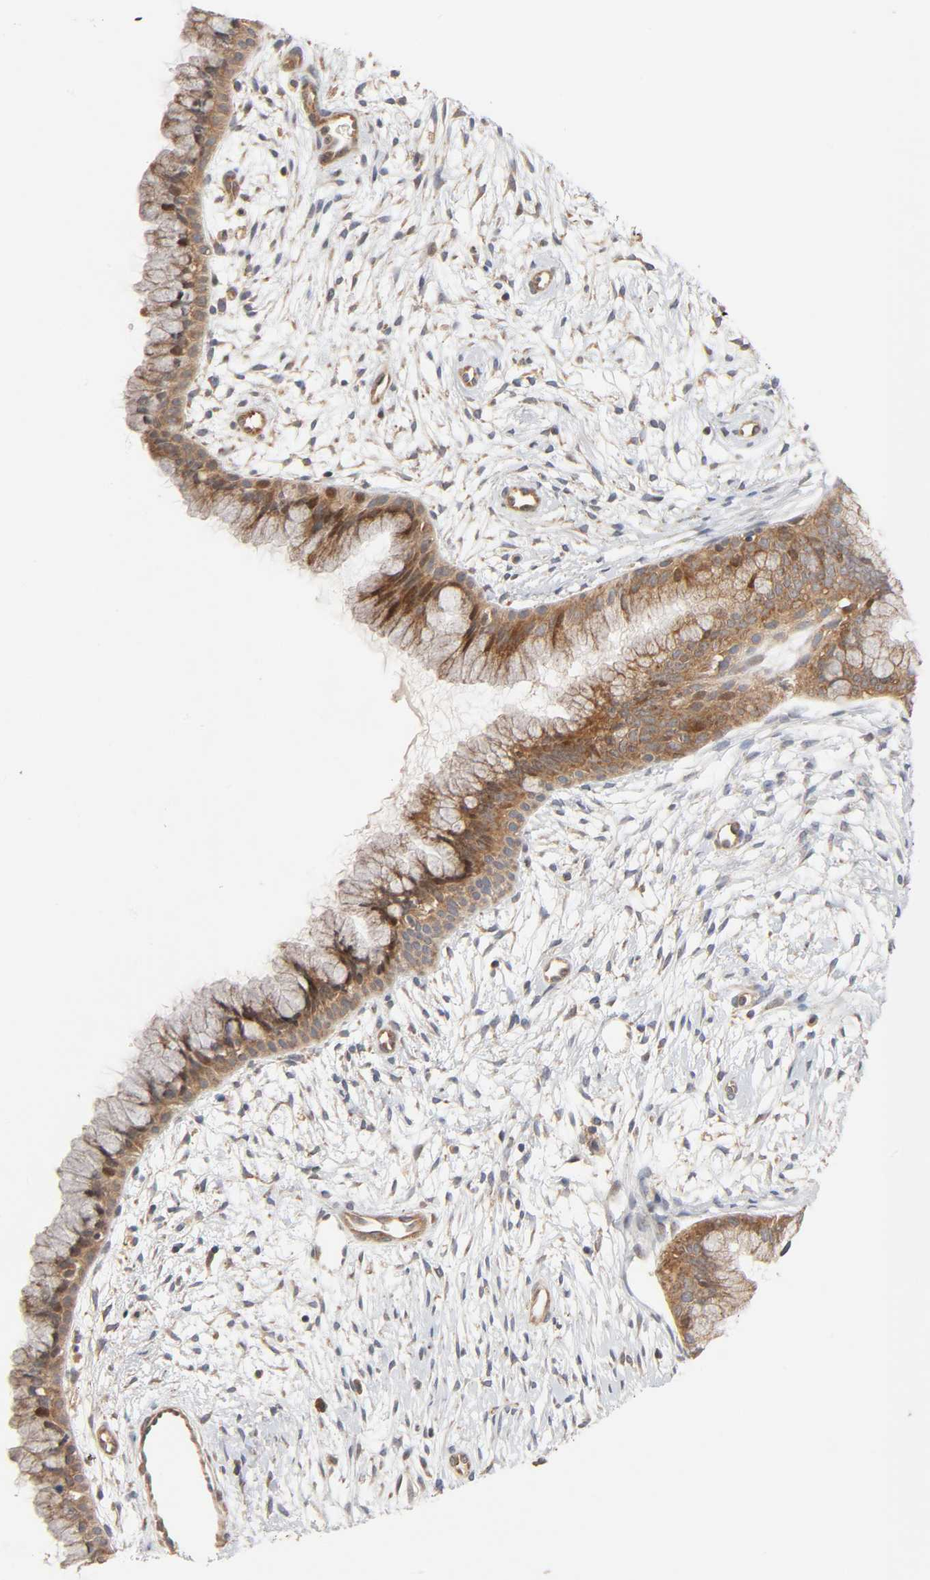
{"staining": {"intensity": "moderate", "quantity": ">75%", "location": "cytoplasmic/membranous,nuclear"}, "tissue": "cervix", "cell_type": "Glandular cells", "image_type": "normal", "snomed": [{"axis": "morphology", "description": "Normal tissue, NOS"}, {"axis": "topography", "description": "Cervix"}], "caption": "Immunohistochemical staining of normal cervix displays moderate cytoplasmic/membranous,nuclear protein positivity in about >75% of glandular cells. Immunohistochemistry stains the protein of interest in brown and the nuclei are stained blue.", "gene": "NEMF", "patient": {"sex": "female", "age": 39}}